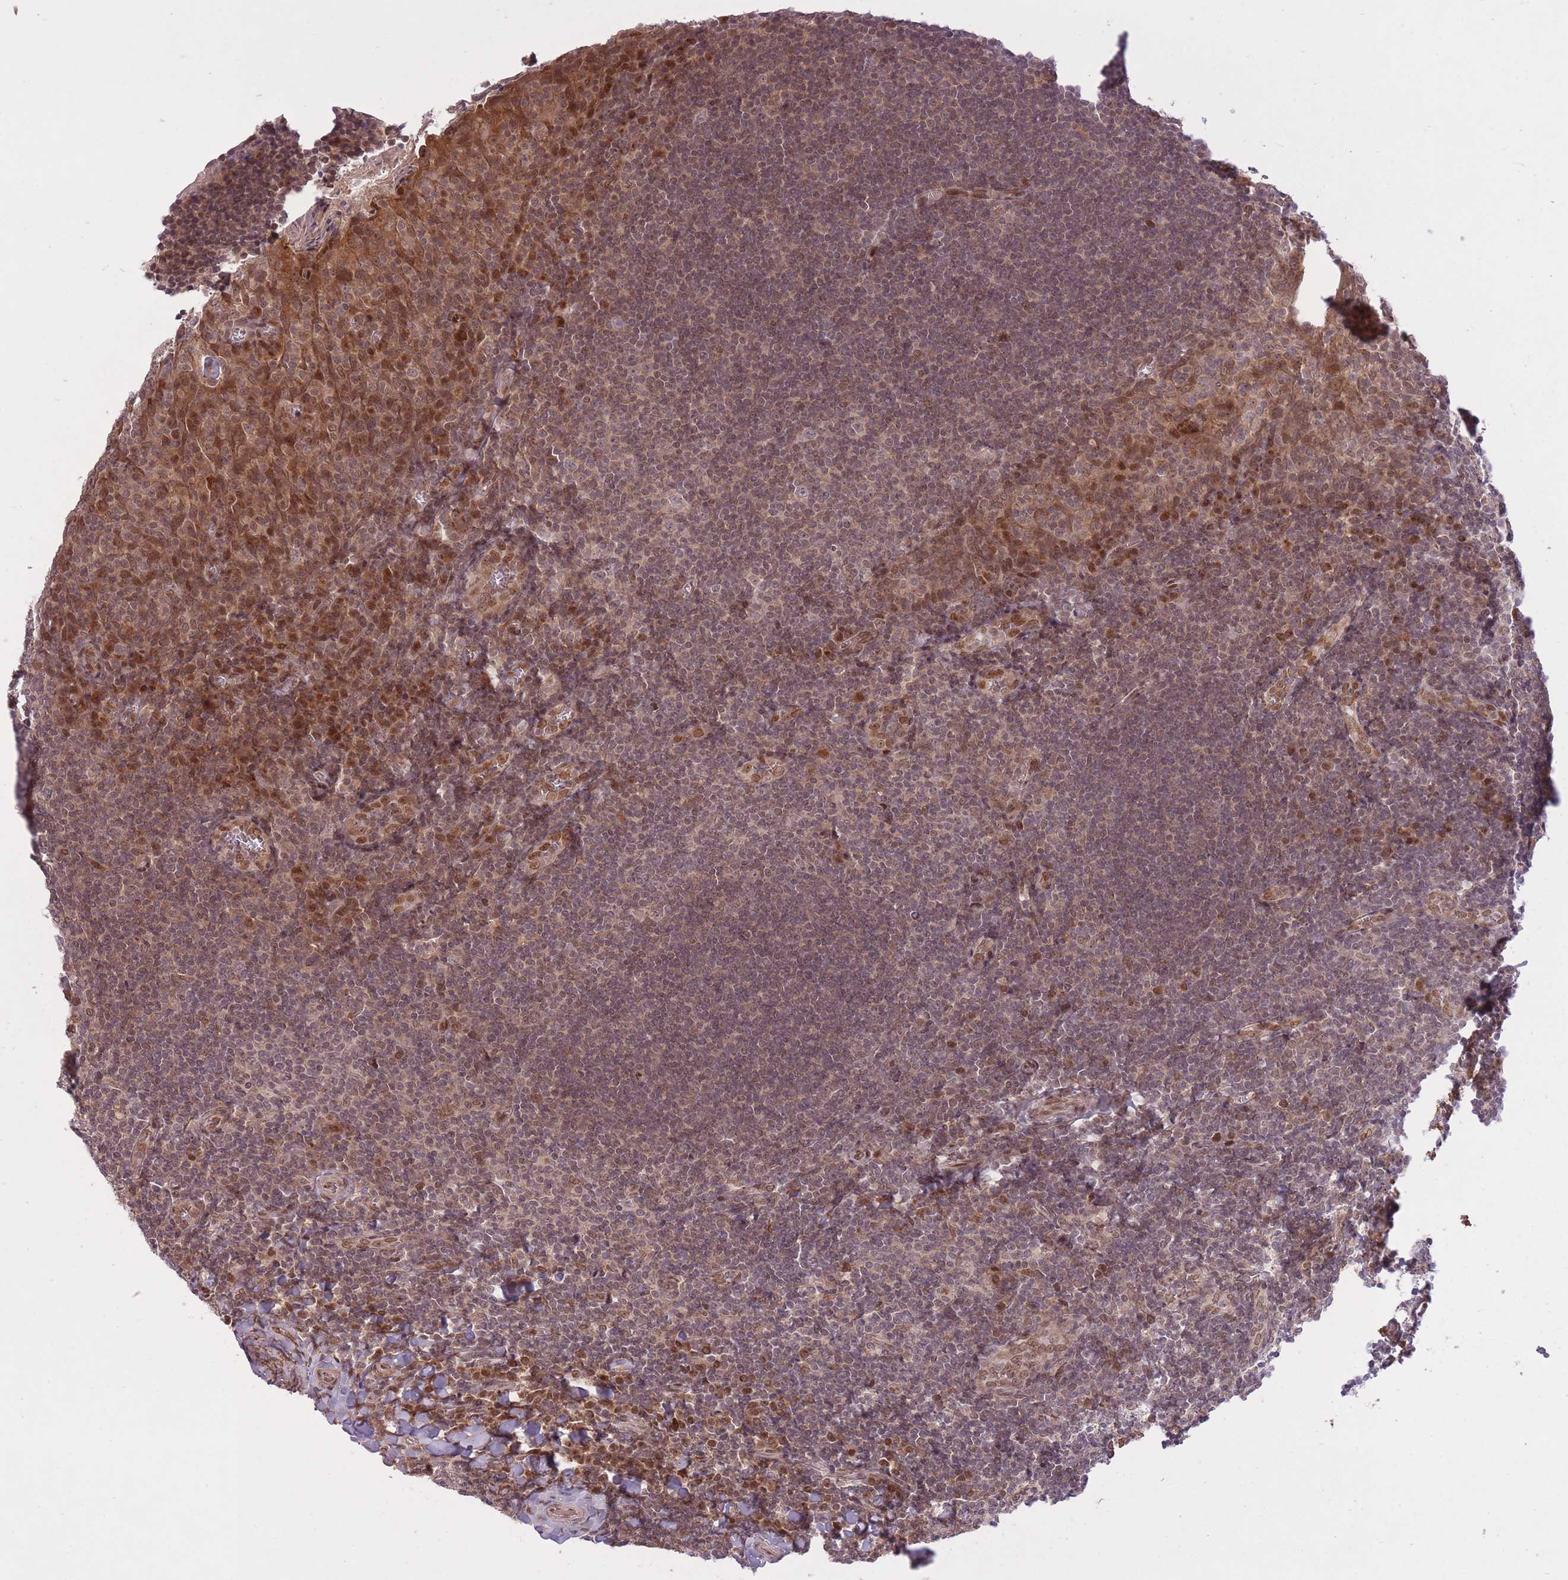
{"staining": {"intensity": "moderate", "quantity": "<25%", "location": "cytoplasmic/membranous,nuclear"}, "tissue": "tonsil", "cell_type": "Germinal center cells", "image_type": "normal", "snomed": [{"axis": "morphology", "description": "Normal tissue, NOS"}, {"axis": "topography", "description": "Tonsil"}], "caption": "Tonsil stained with a brown dye displays moderate cytoplasmic/membranous,nuclear positive expression in about <25% of germinal center cells.", "gene": "ZNF391", "patient": {"sex": "male", "age": 27}}